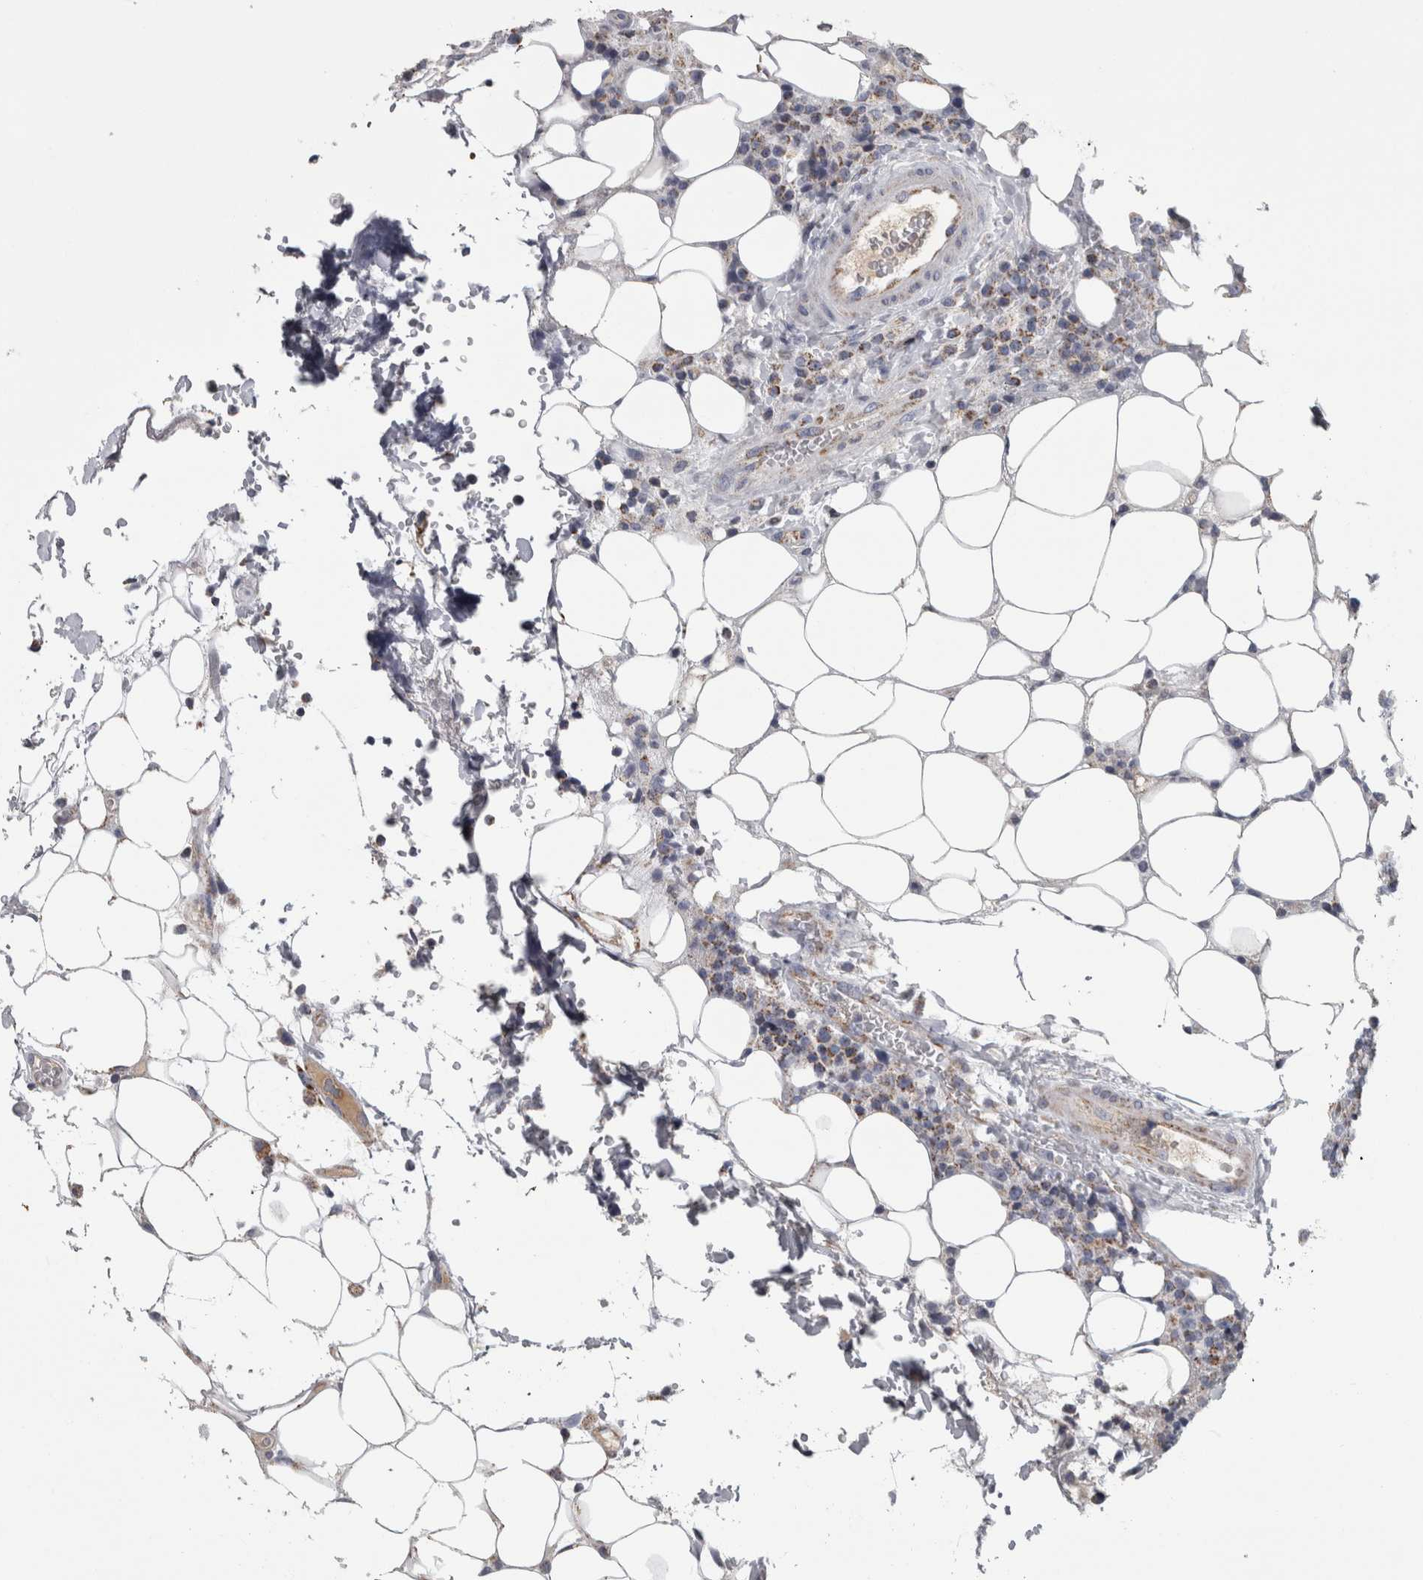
{"staining": {"intensity": "moderate", "quantity": "<25%", "location": "cytoplasmic/membranous"}, "tissue": "lymphoma", "cell_type": "Tumor cells", "image_type": "cancer", "snomed": [{"axis": "morphology", "description": "Malignant lymphoma, non-Hodgkin's type, High grade"}, {"axis": "topography", "description": "Lymph node"}], "caption": "Lymphoma tissue reveals moderate cytoplasmic/membranous expression in approximately <25% of tumor cells, visualized by immunohistochemistry.", "gene": "DBT", "patient": {"sex": "male", "age": 13}}